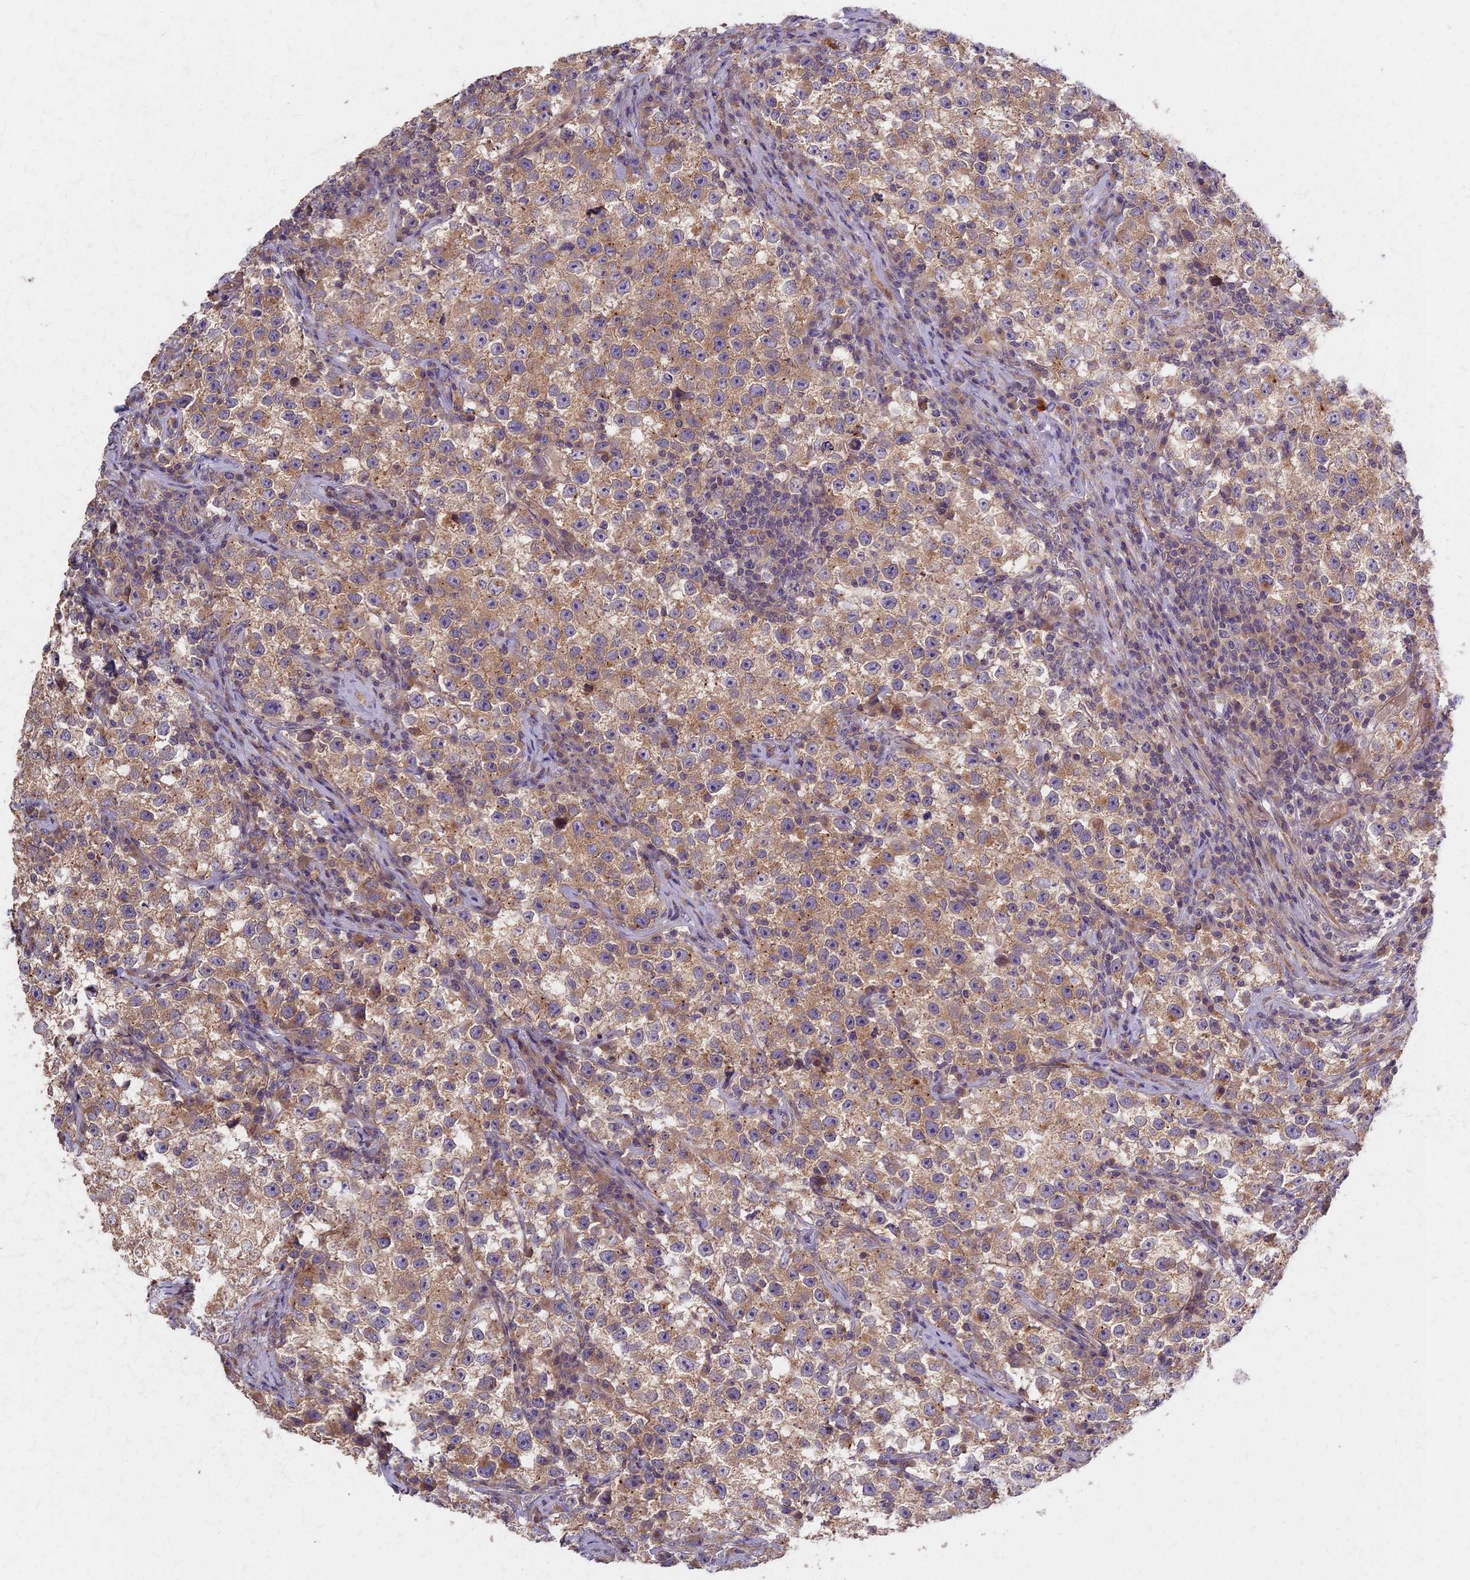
{"staining": {"intensity": "weak", "quantity": ">75%", "location": "cytoplasmic/membranous"}, "tissue": "testis cancer", "cell_type": "Tumor cells", "image_type": "cancer", "snomed": [{"axis": "morphology", "description": "Seminoma, NOS"}, {"axis": "topography", "description": "Testis"}], "caption": "Testis seminoma tissue shows weak cytoplasmic/membranous positivity in about >75% of tumor cells (DAB = brown stain, brightfield microscopy at high magnification).", "gene": "AP4E1", "patient": {"sex": "male", "age": 22}}